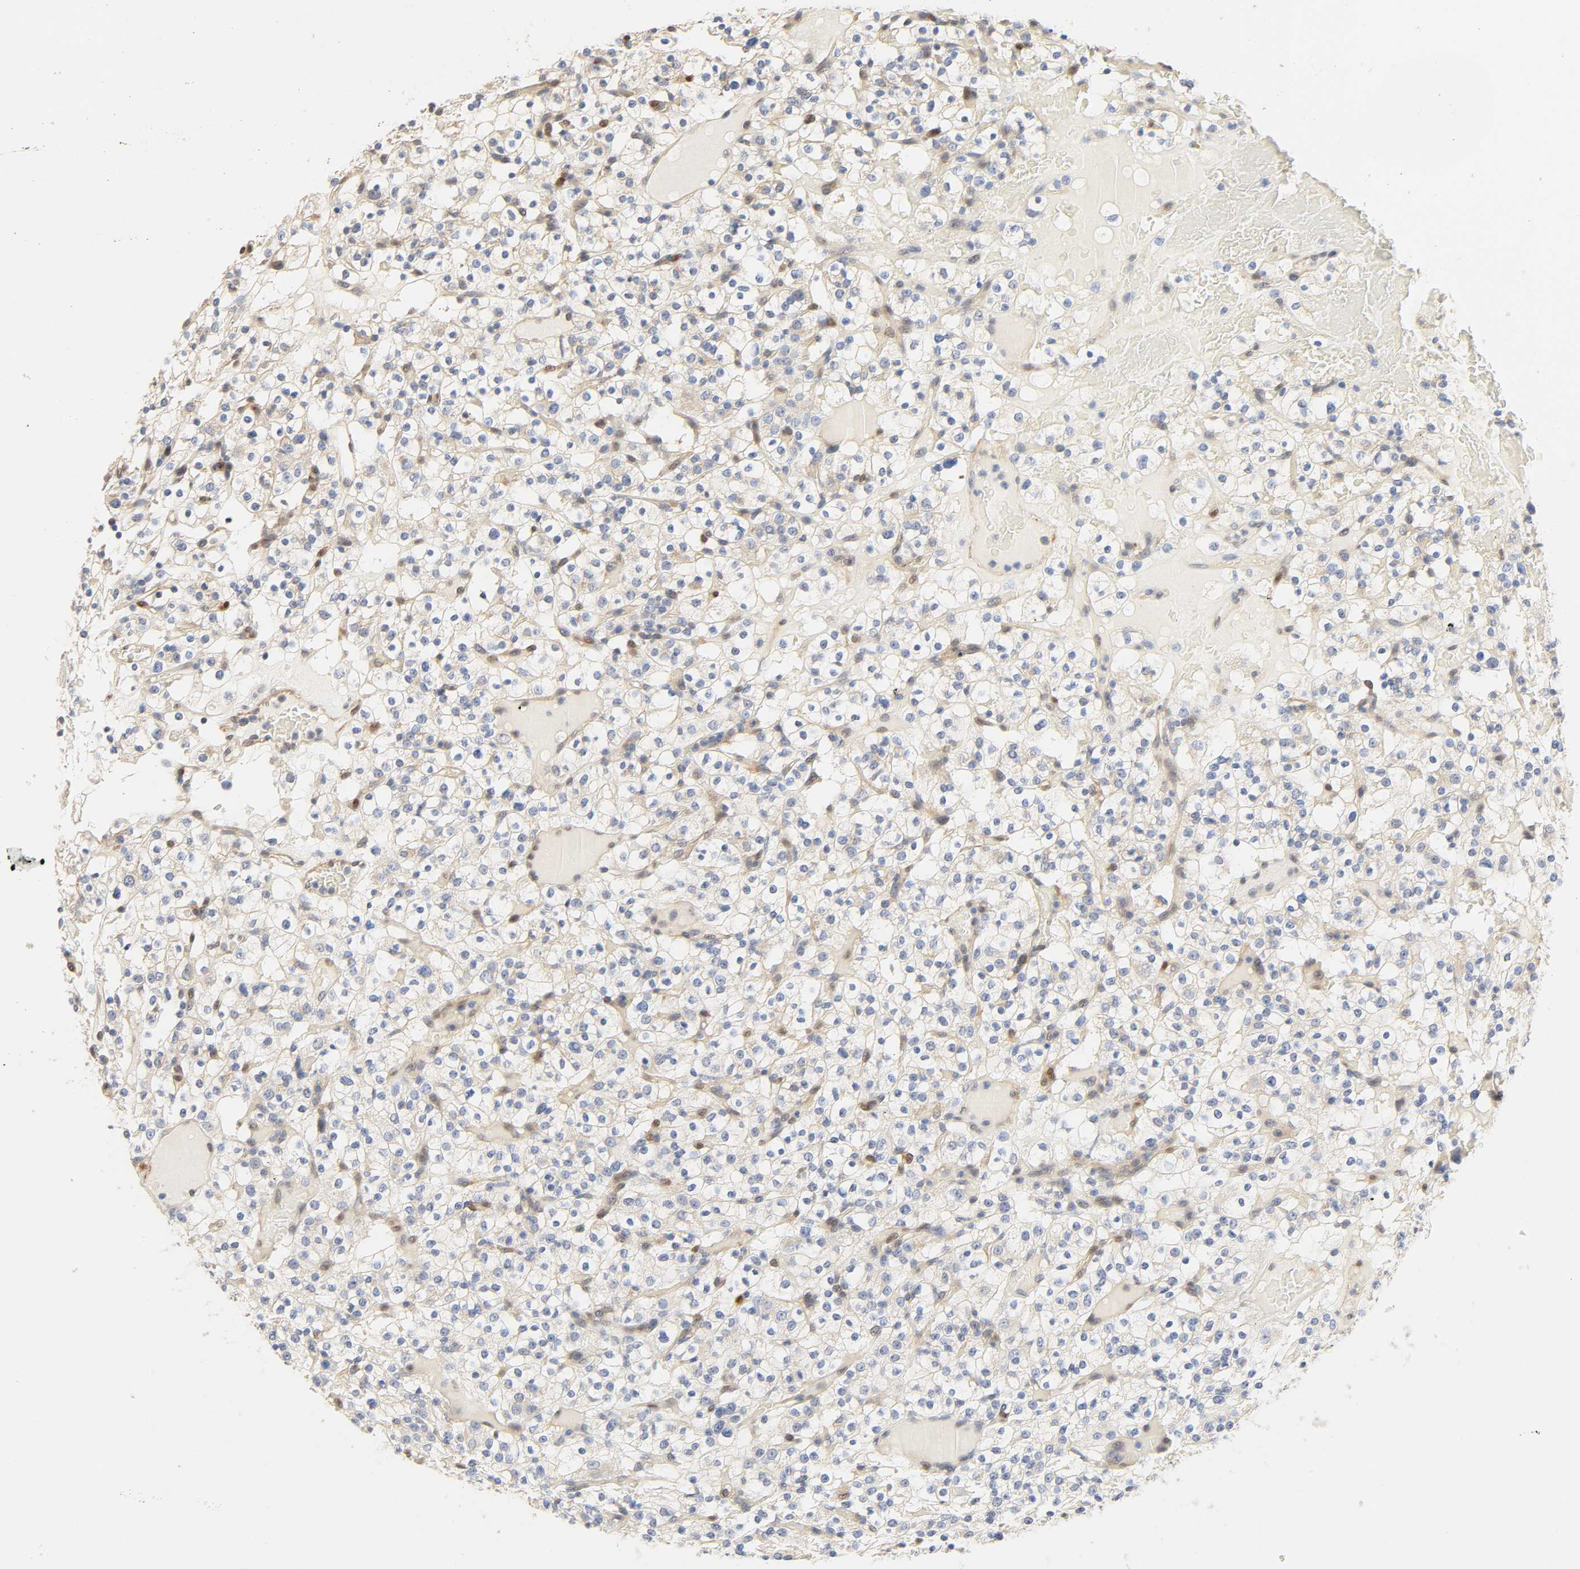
{"staining": {"intensity": "negative", "quantity": "none", "location": "none"}, "tissue": "renal cancer", "cell_type": "Tumor cells", "image_type": "cancer", "snomed": [{"axis": "morphology", "description": "Normal tissue, NOS"}, {"axis": "morphology", "description": "Adenocarcinoma, NOS"}, {"axis": "topography", "description": "Kidney"}], "caption": "Tumor cells are negative for protein expression in human renal cancer. (DAB (3,3'-diaminobenzidine) immunohistochemistry (IHC) visualized using brightfield microscopy, high magnification).", "gene": "BORCS8-MEF2B", "patient": {"sex": "female", "age": 72}}